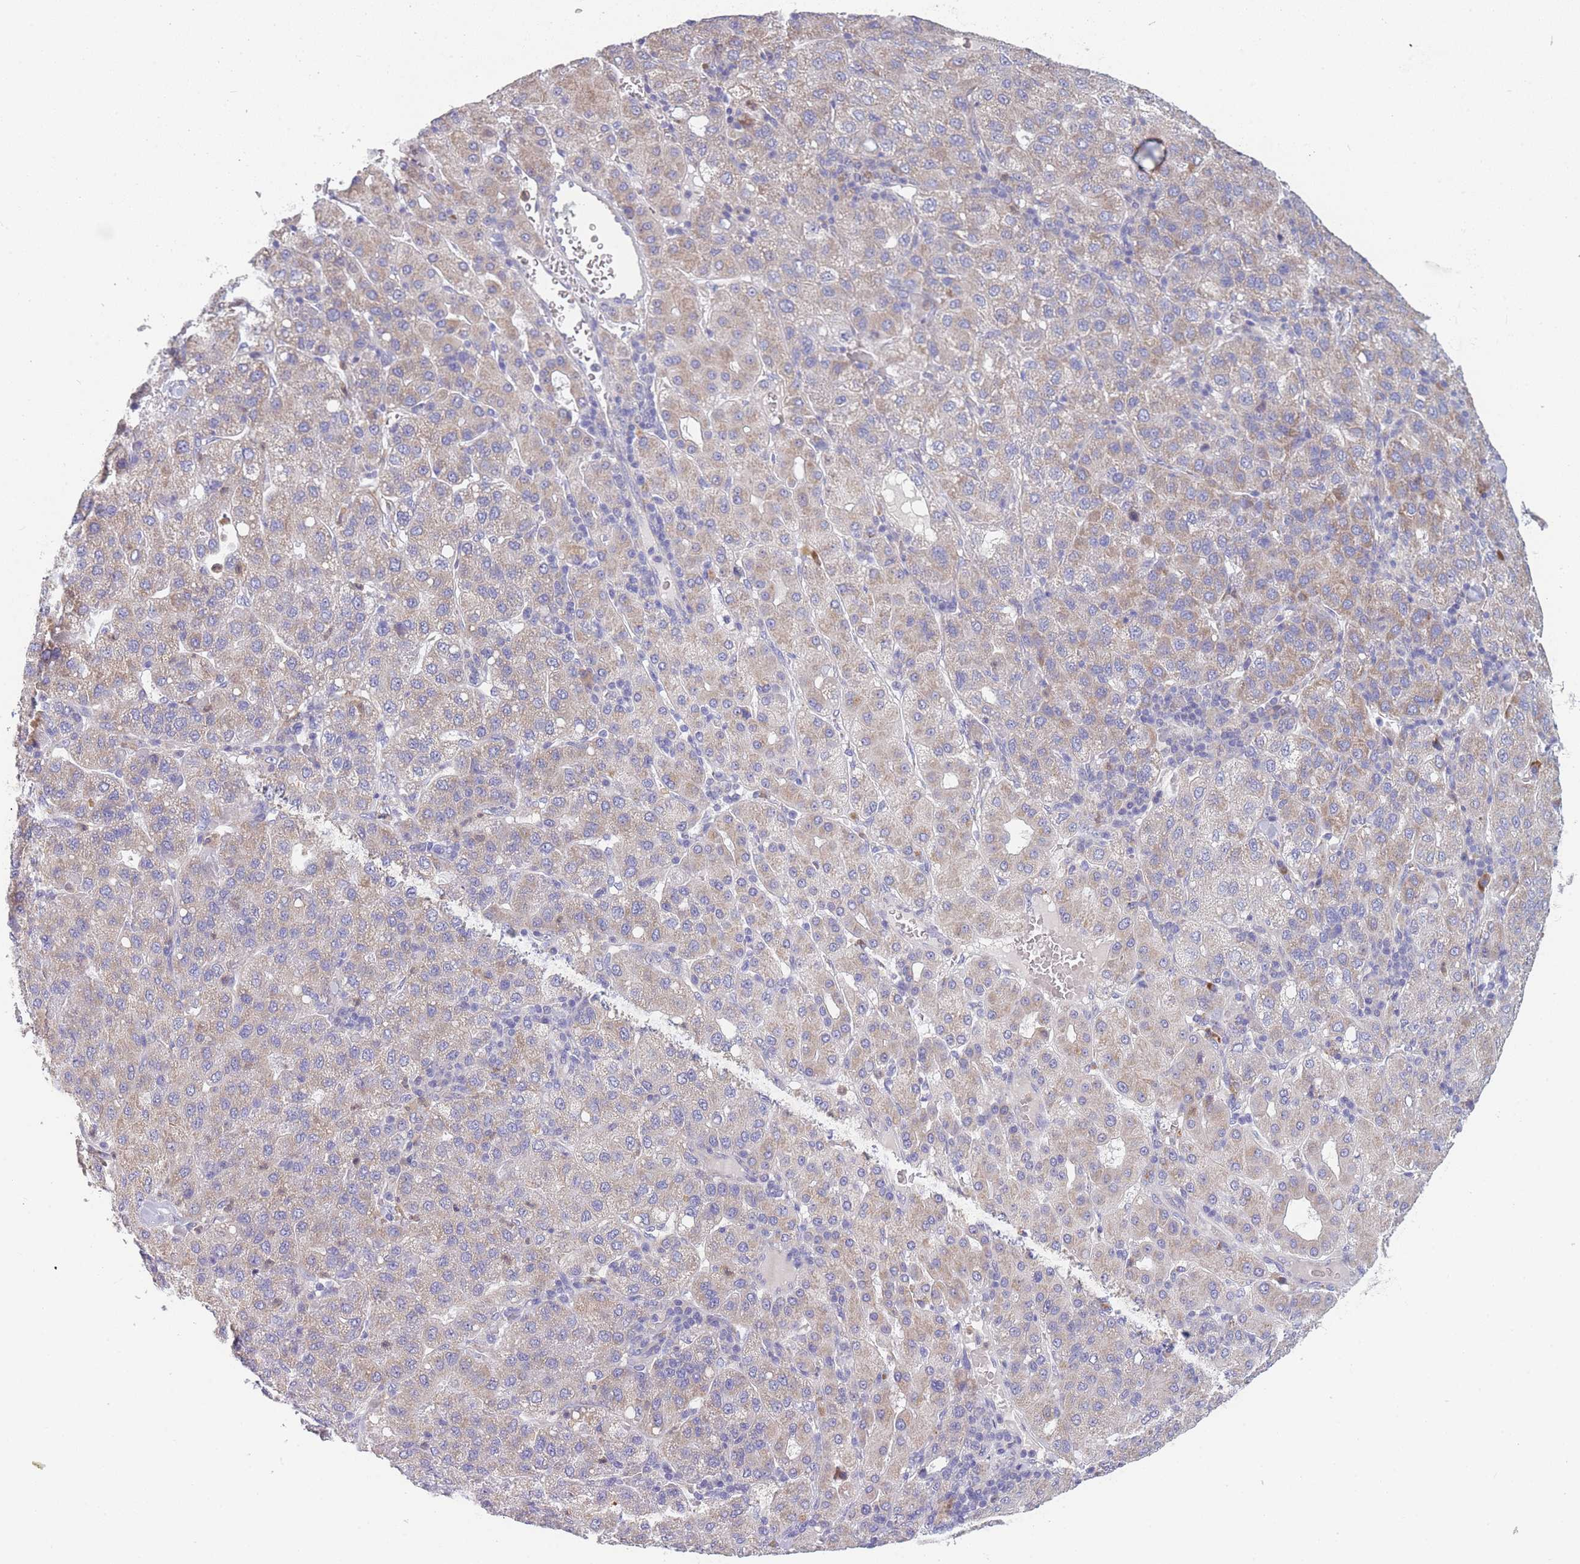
{"staining": {"intensity": "weak", "quantity": "25%-75%", "location": "cytoplasmic/membranous"}, "tissue": "liver cancer", "cell_type": "Tumor cells", "image_type": "cancer", "snomed": [{"axis": "morphology", "description": "Carcinoma, Hepatocellular, NOS"}, {"axis": "topography", "description": "Liver"}], "caption": "This is an image of immunohistochemistry staining of liver cancer, which shows weak expression in the cytoplasmic/membranous of tumor cells.", "gene": "NDUFAF6", "patient": {"sex": "male", "age": 65}}